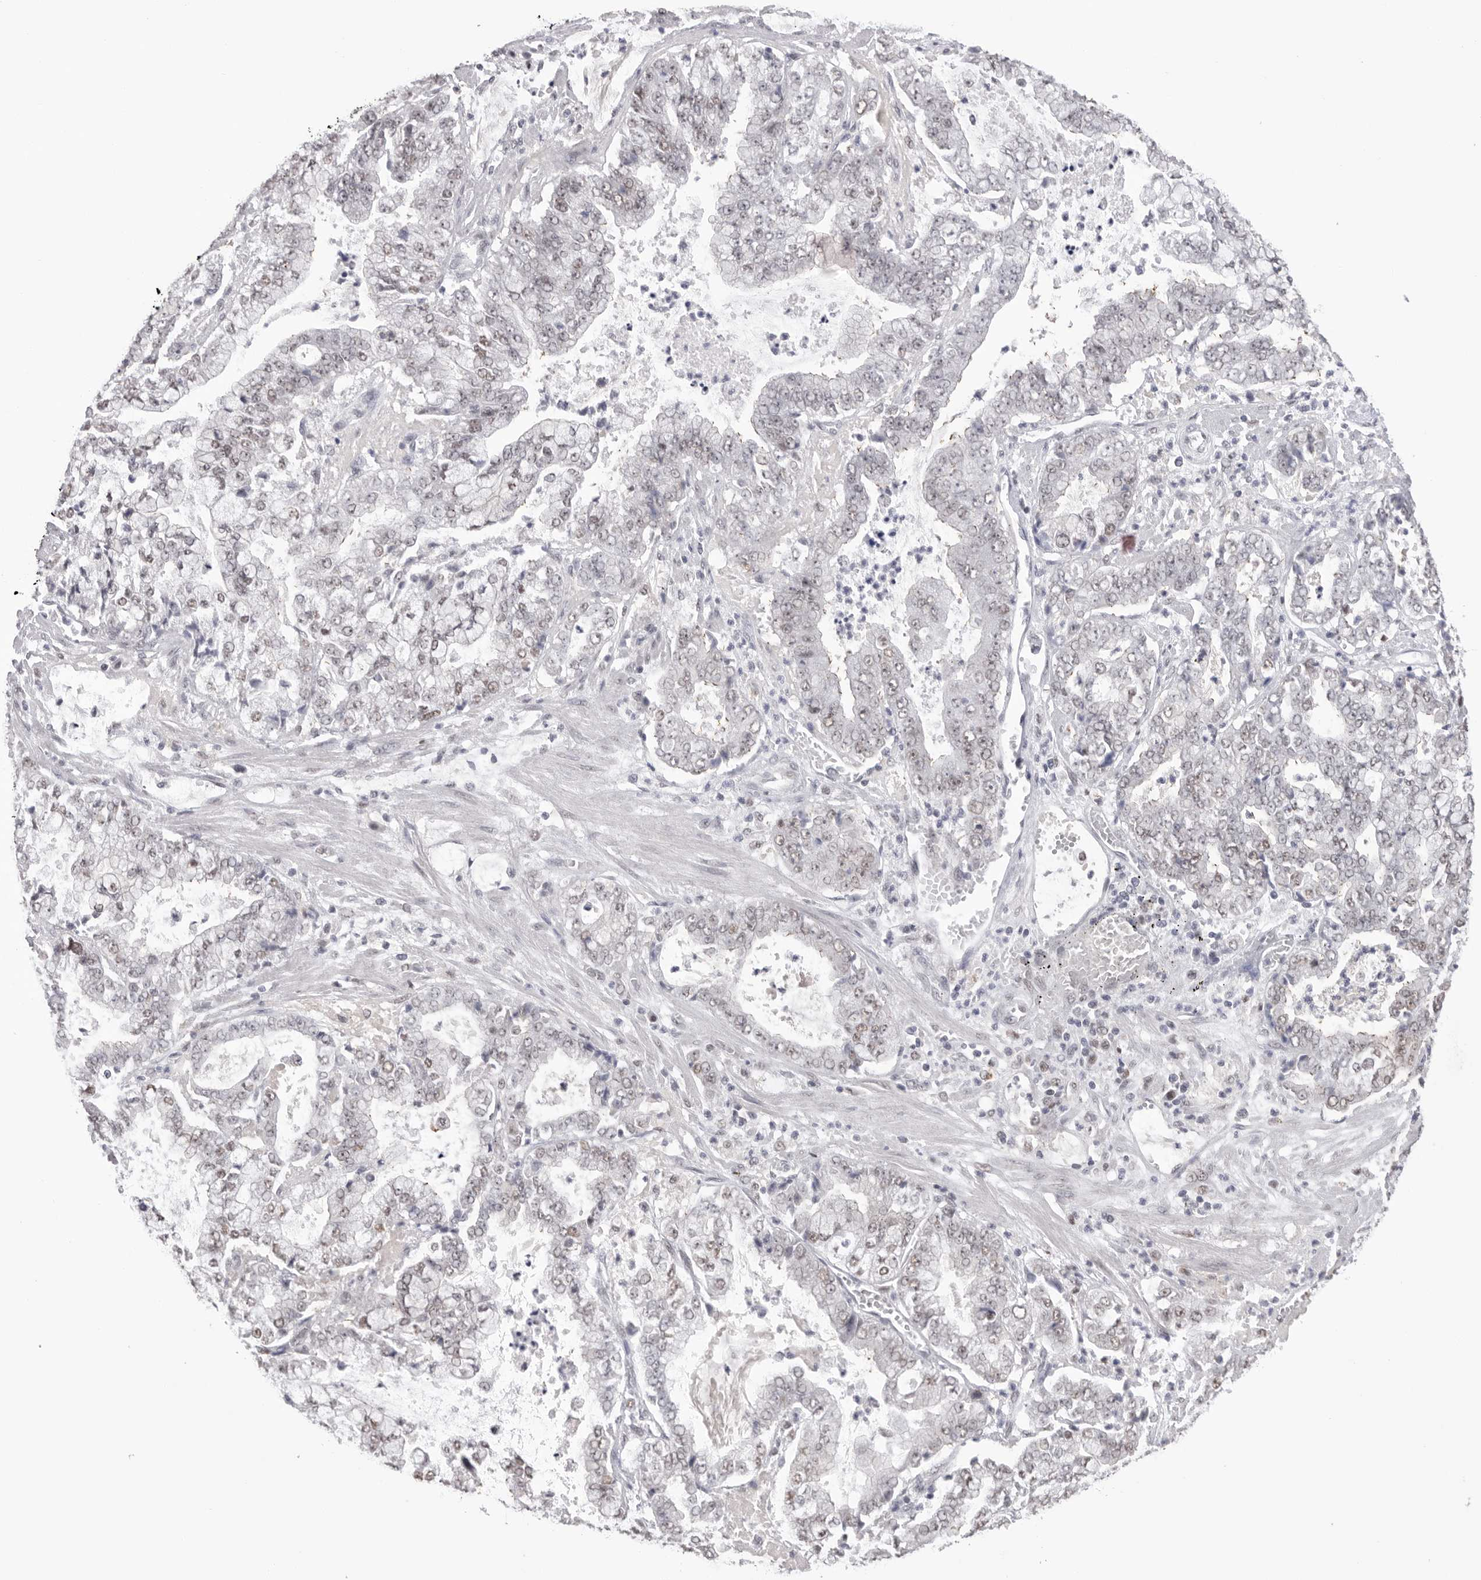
{"staining": {"intensity": "weak", "quantity": "25%-75%", "location": "nuclear"}, "tissue": "stomach cancer", "cell_type": "Tumor cells", "image_type": "cancer", "snomed": [{"axis": "morphology", "description": "Adenocarcinoma, NOS"}, {"axis": "topography", "description": "Stomach"}], "caption": "A brown stain labels weak nuclear positivity of a protein in adenocarcinoma (stomach) tumor cells.", "gene": "BCLAF3", "patient": {"sex": "male", "age": 76}}